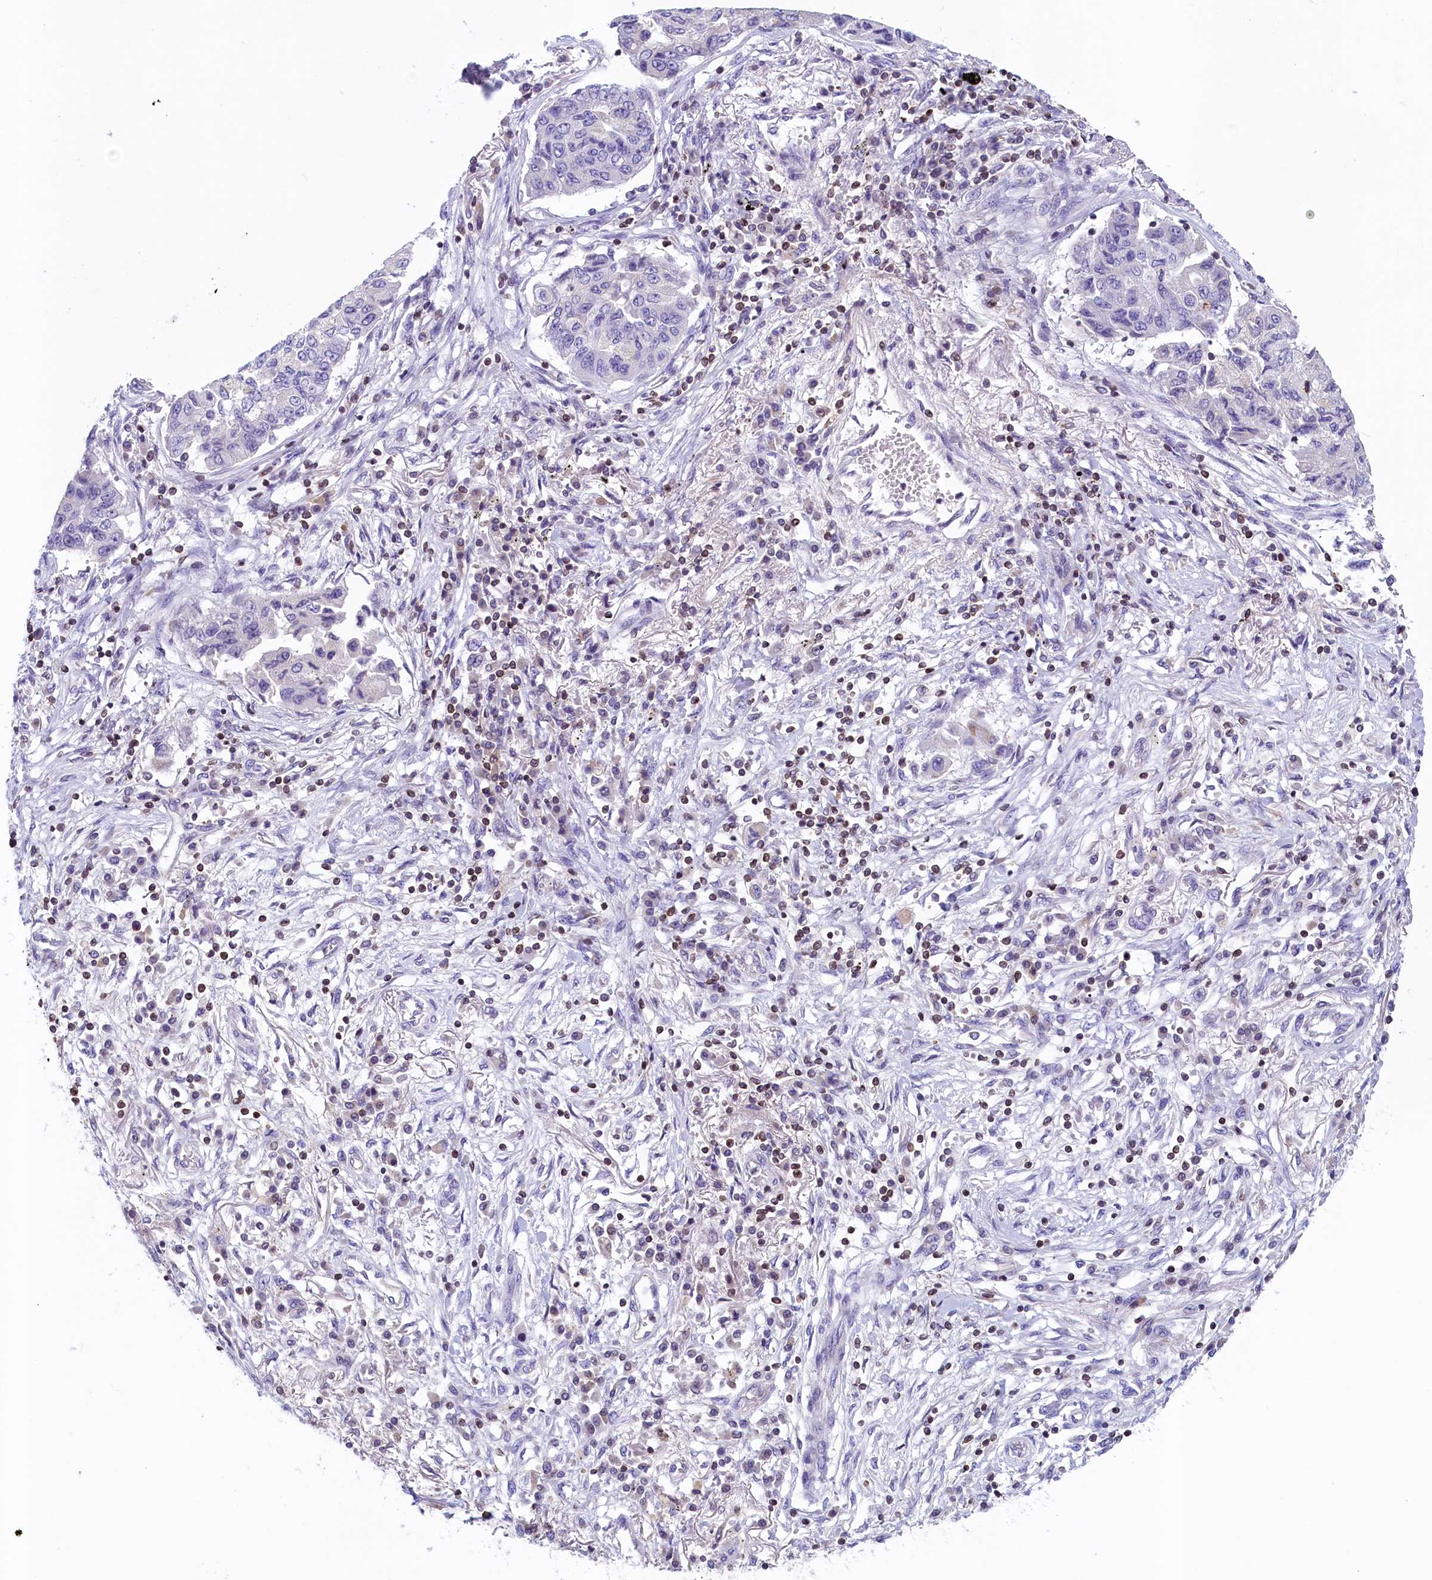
{"staining": {"intensity": "negative", "quantity": "none", "location": "none"}, "tissue": "lung cancer", "cell_type": "Tumor cells", "image_type": "cancer", "snomed": [{"axis": "morphology", "description": "Squamous cell carcinoma, NOS"}, {"axis": "topography", "description": "Lung"}], "caption": "A micrograph of lung cancer stained for a protein reveals no brown staining in tumor cells.", "gene": "TRAF3IP3", "patient": {"sex": "male", "age": 74}}